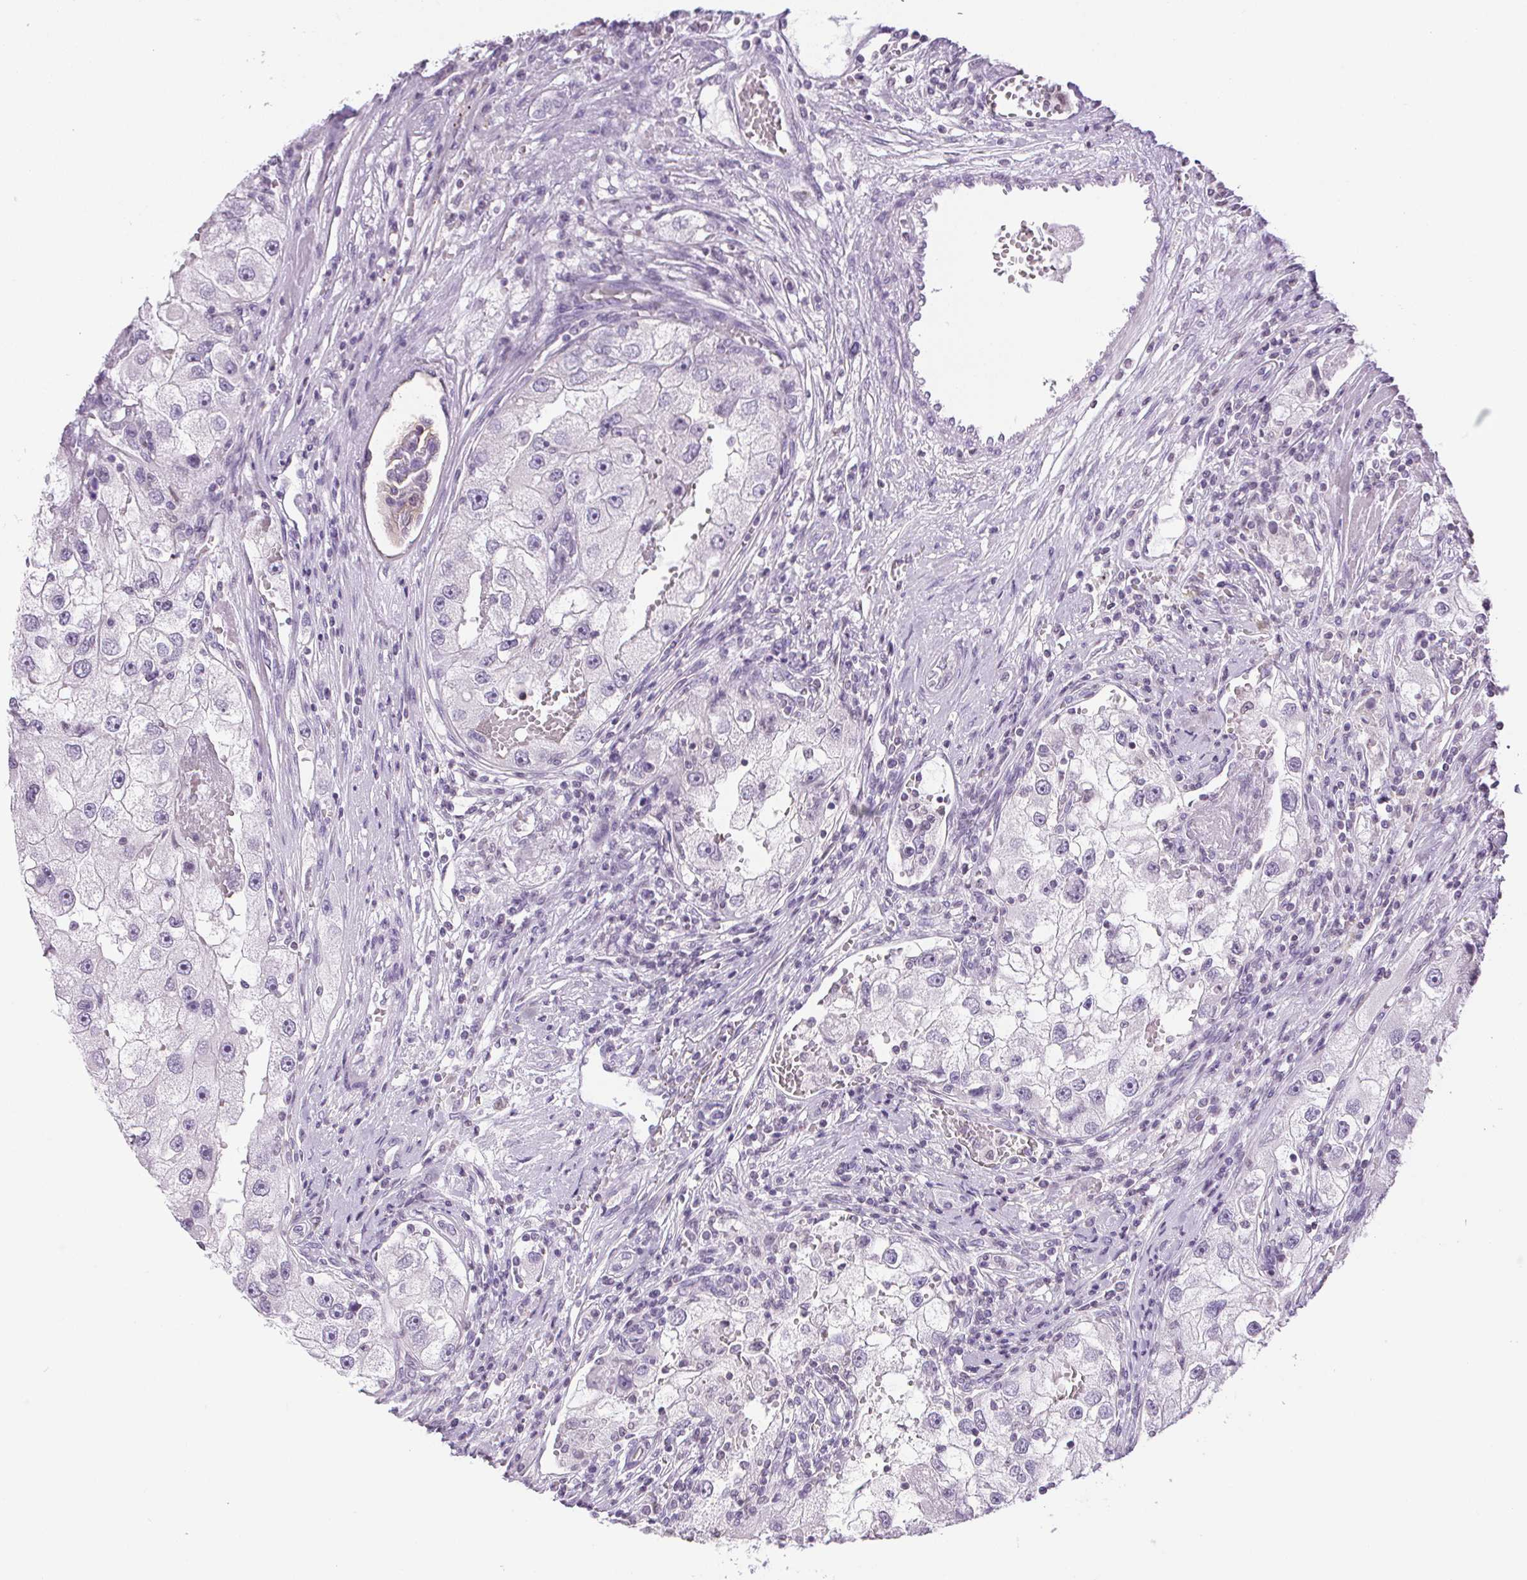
{"staining": {"intensity": "negative", "quantity": "none", "location": "none"}, "tissue": "renal cancer", "cell_type": "Tumor cells", "image_type": "cancer", "snomed": [{"axis": "morphology", "description": "Adenocarcinoma, NOS"}, {"axis": "topography", "description": "Kidney"}], "caption": "IHC histopathology image of neoplastic tissue: renal cancer stained with DAB reveals no significant protein staining in tumor cells.", "gene": "PRL", "patient": {"sex": "male", "age": 63}}